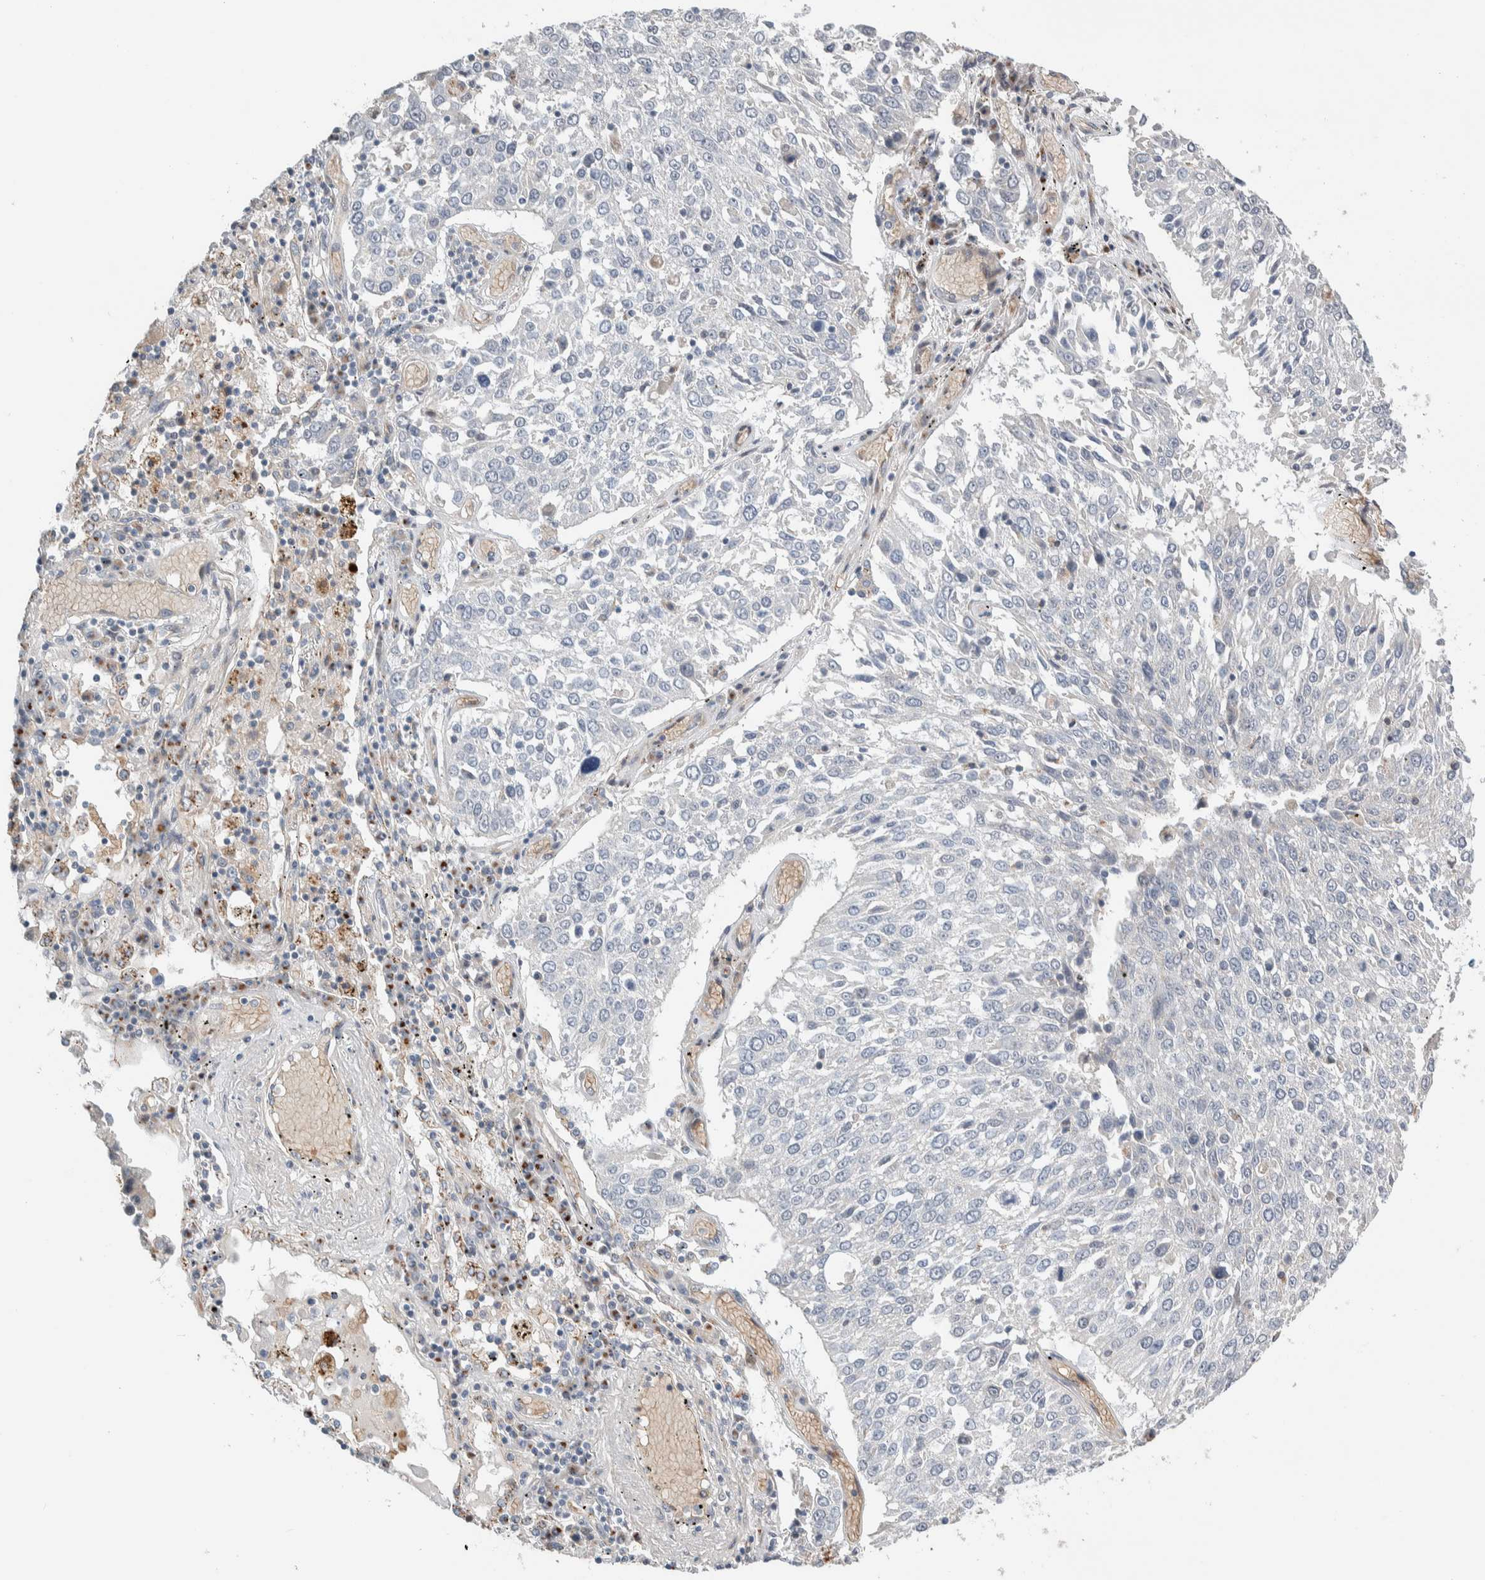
{"staining": {"intensity": "negative", "quantity": "none", "location": "none"}, "tissue": "lung cancer", "cell_type": "Tumor cells", "image_type": "cancer", "snomed": [{"axis": "morphology", "description": "Squamous cell carcinoma, NOS"}, {"axis": "topography", "description": "Lung"}], "caption": "An image of human squamous cell carcinoma (lung) is negative for staining in tumor cells.", "gene": "SLC38A10", "patient": {"sex": "male", "age": 65}}